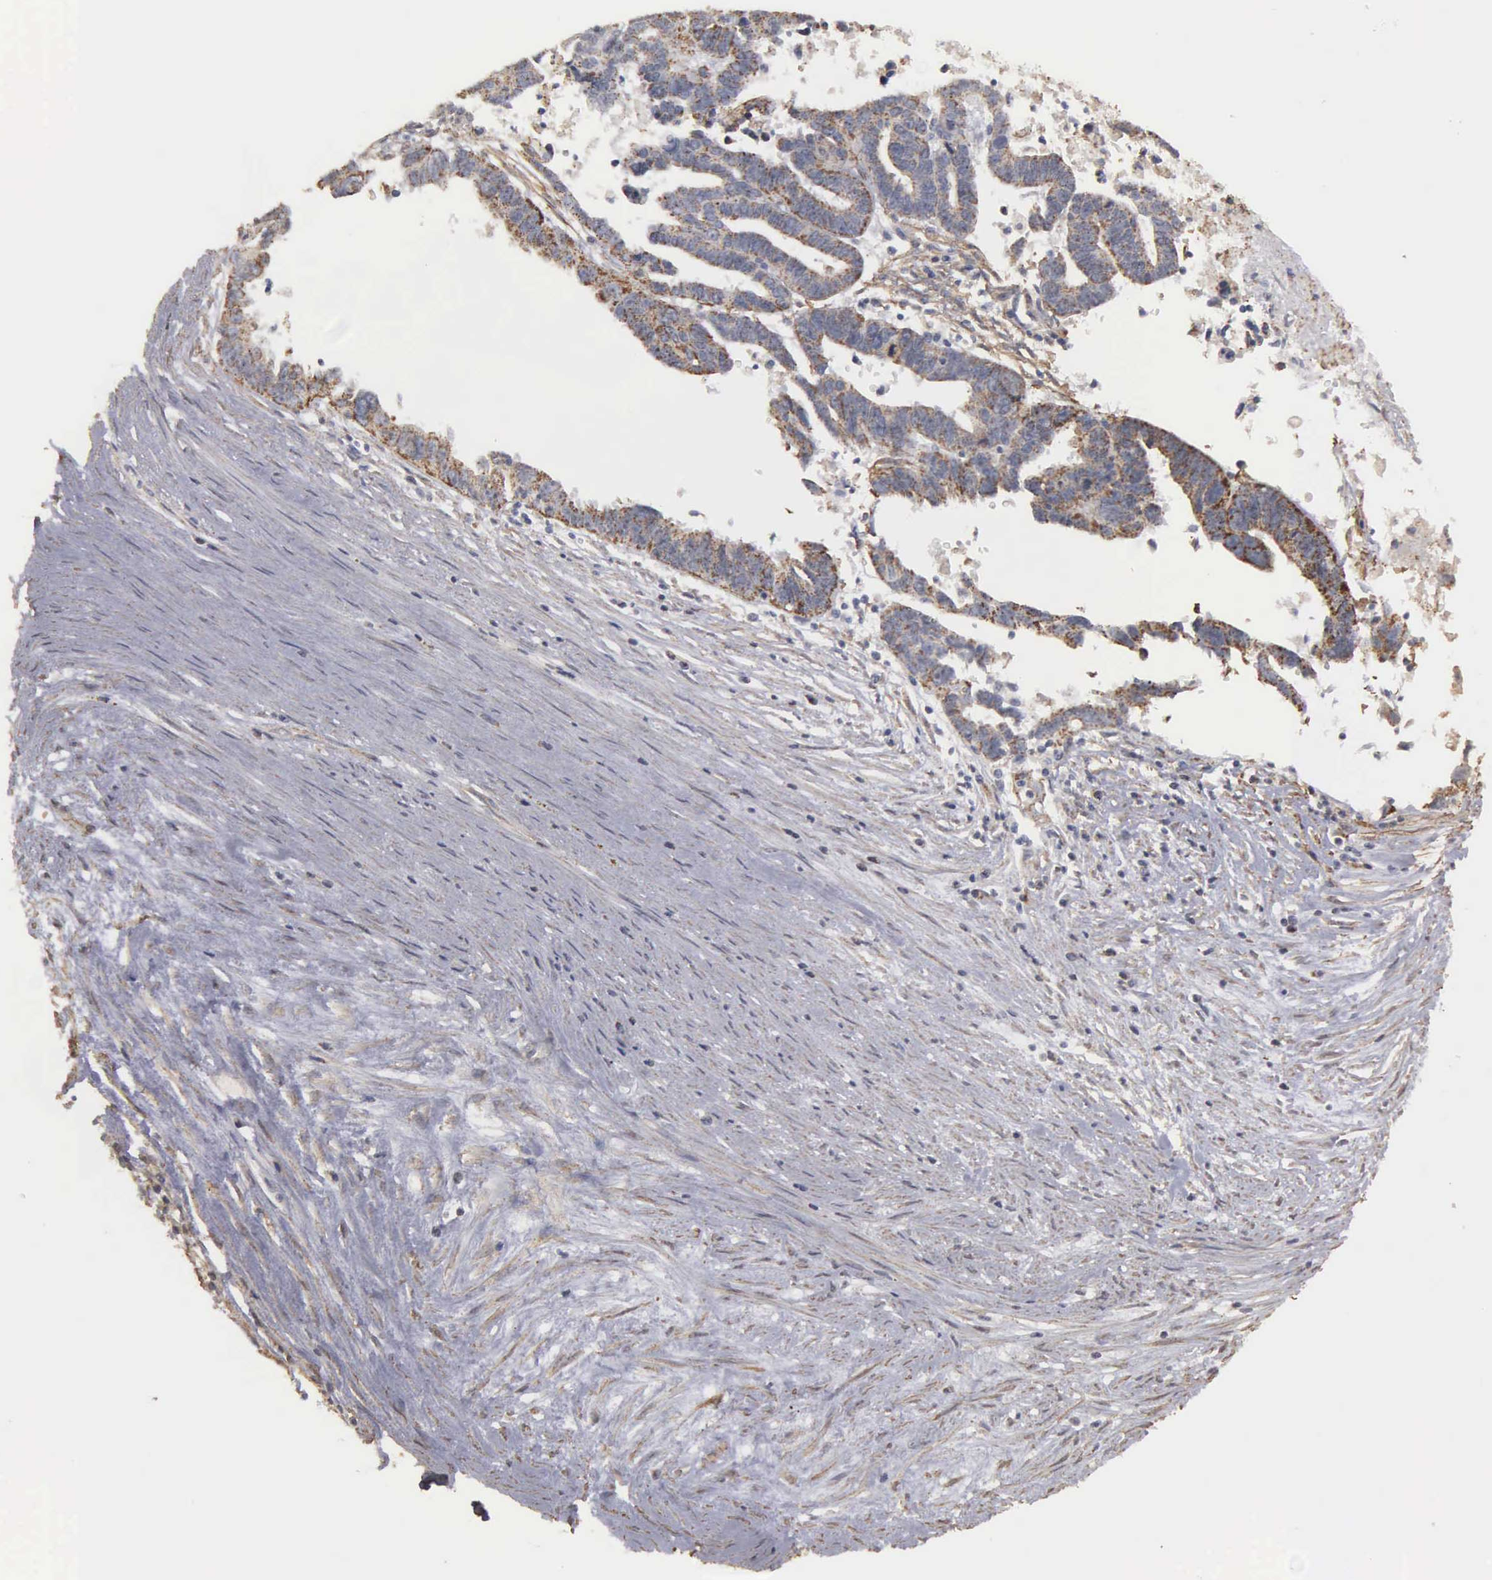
{"staining": {"intensity": "weak", "quantity": "25%-75%", "location": "cytoplasmic/membranous"}, "tissue": "ovarian cancer", "cell_type": "Tumor cells", "image_type": "cancer", "snomed": [{"axis": "morphology", "description": "Carcinoma, endometroid"}, {"axis": "morphology", "description": "Cystadenocarcinoma, serous, NOS"}, {"axis": "topography", "description": "Ovary"}], "caption": "A low amount of weak cytoplasmic/membranous staining is appreciated in about 25%-75% of tumor cells in ovarian endometroid carcinoma tissue. (DAB (3,3'-diaminobenzidine) = brown stain, brightfield microscopy at high magnification).", "gene": "NGDN", "patient": {"sex": "female", "age": 45}}